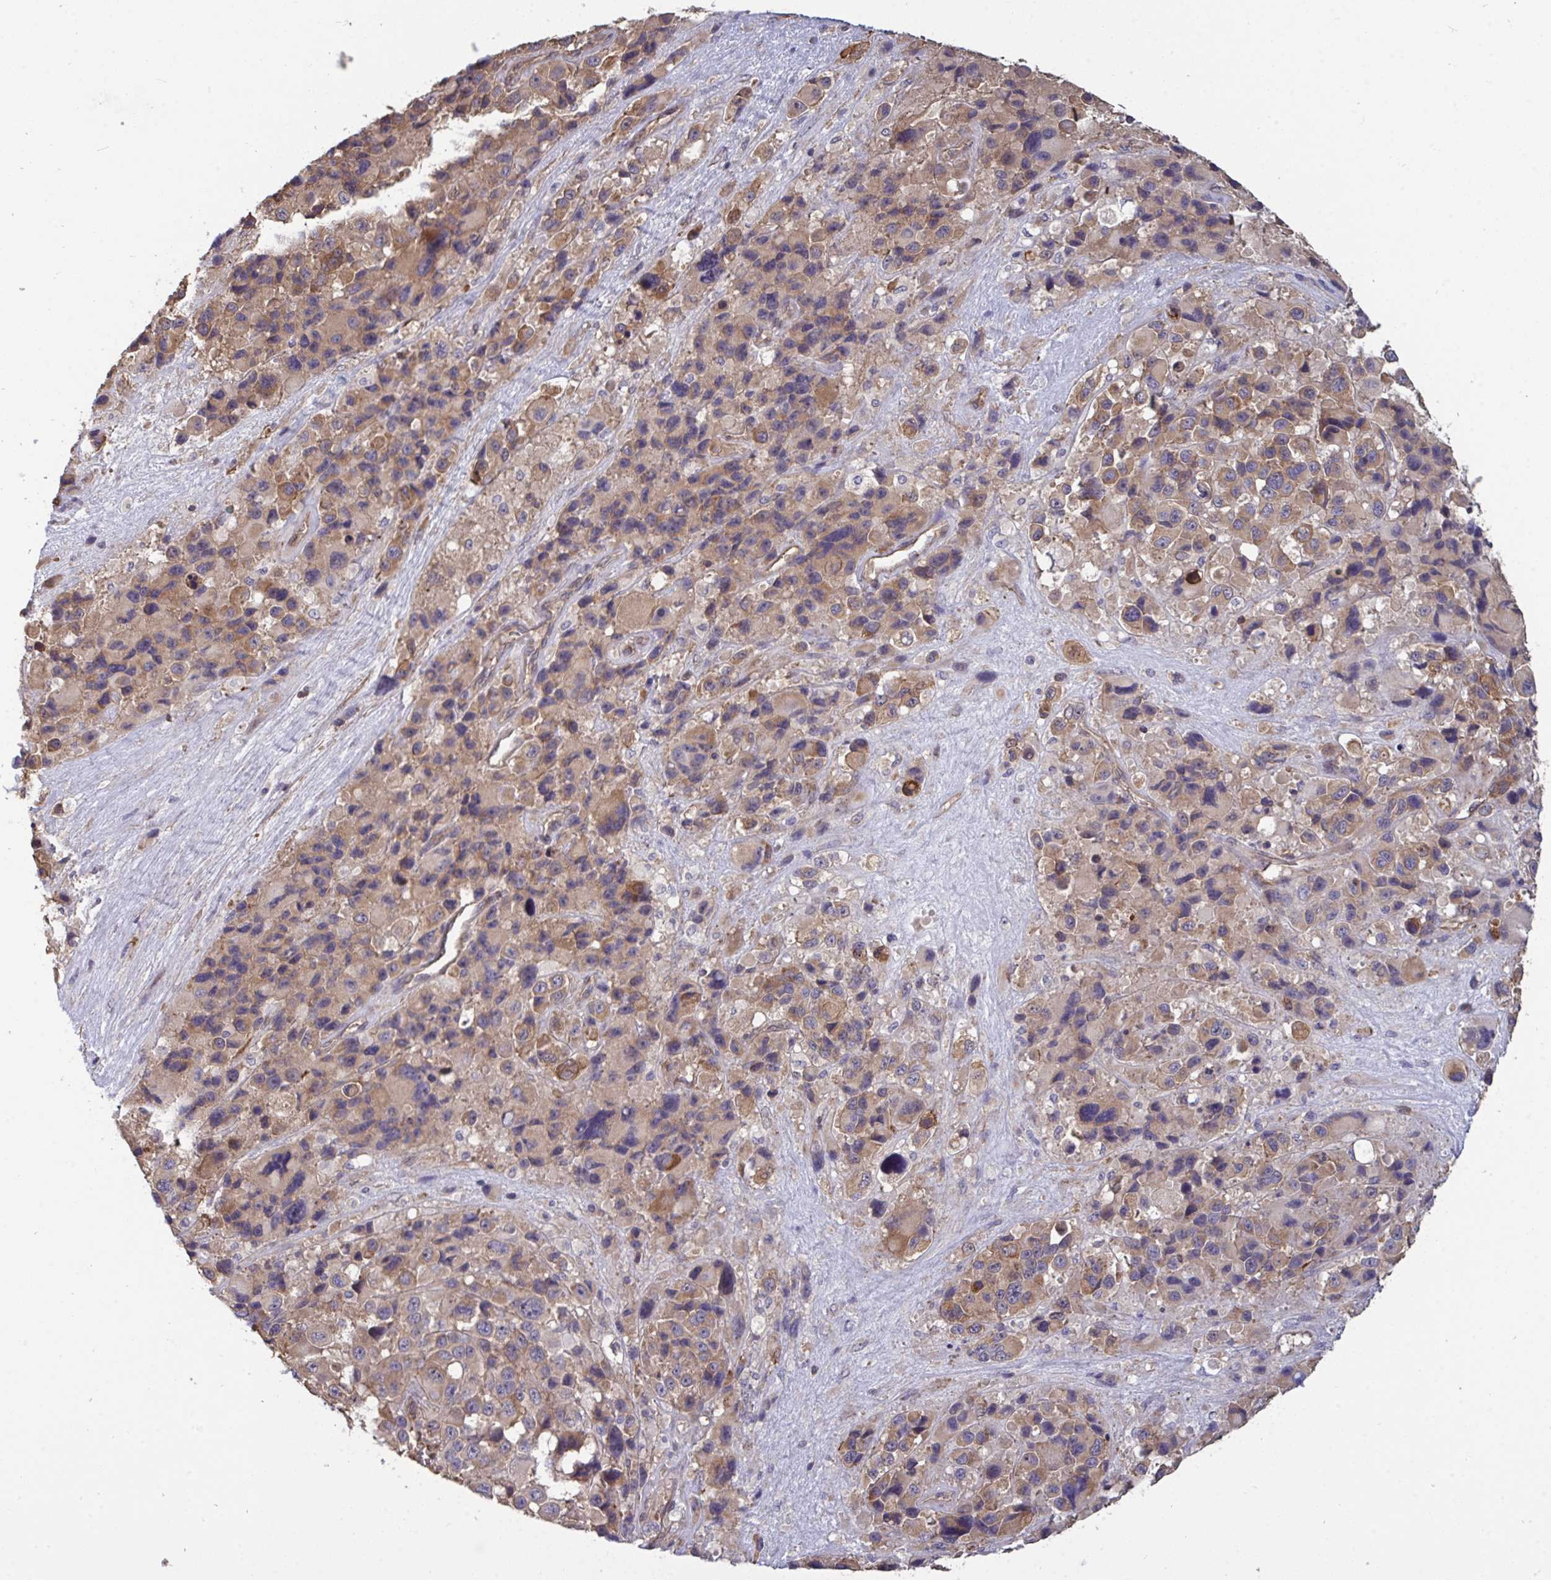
{"staining": {"intensity": "moderate", "quantity": "25%-75%", "location": "cytoplasmic/membranous"}, "tissue": "melanoma", "cell_type": "Tumor cells", "image_type": "cancer", "snomed": [{"axis": "morphology", "description": "Malignant melanoma, Metastatic site"}, {"axis": "topography", "description": "Lymph node"}], "caption": "Immunohistochemical staining of malignant melanoma (metastatic site) exhibits moderate cytoplasmic/membranous protein staining in about 25%-75% of tumor cells.", "gene": "ISCU", "patient": {"sex": "female", "age": 65}}